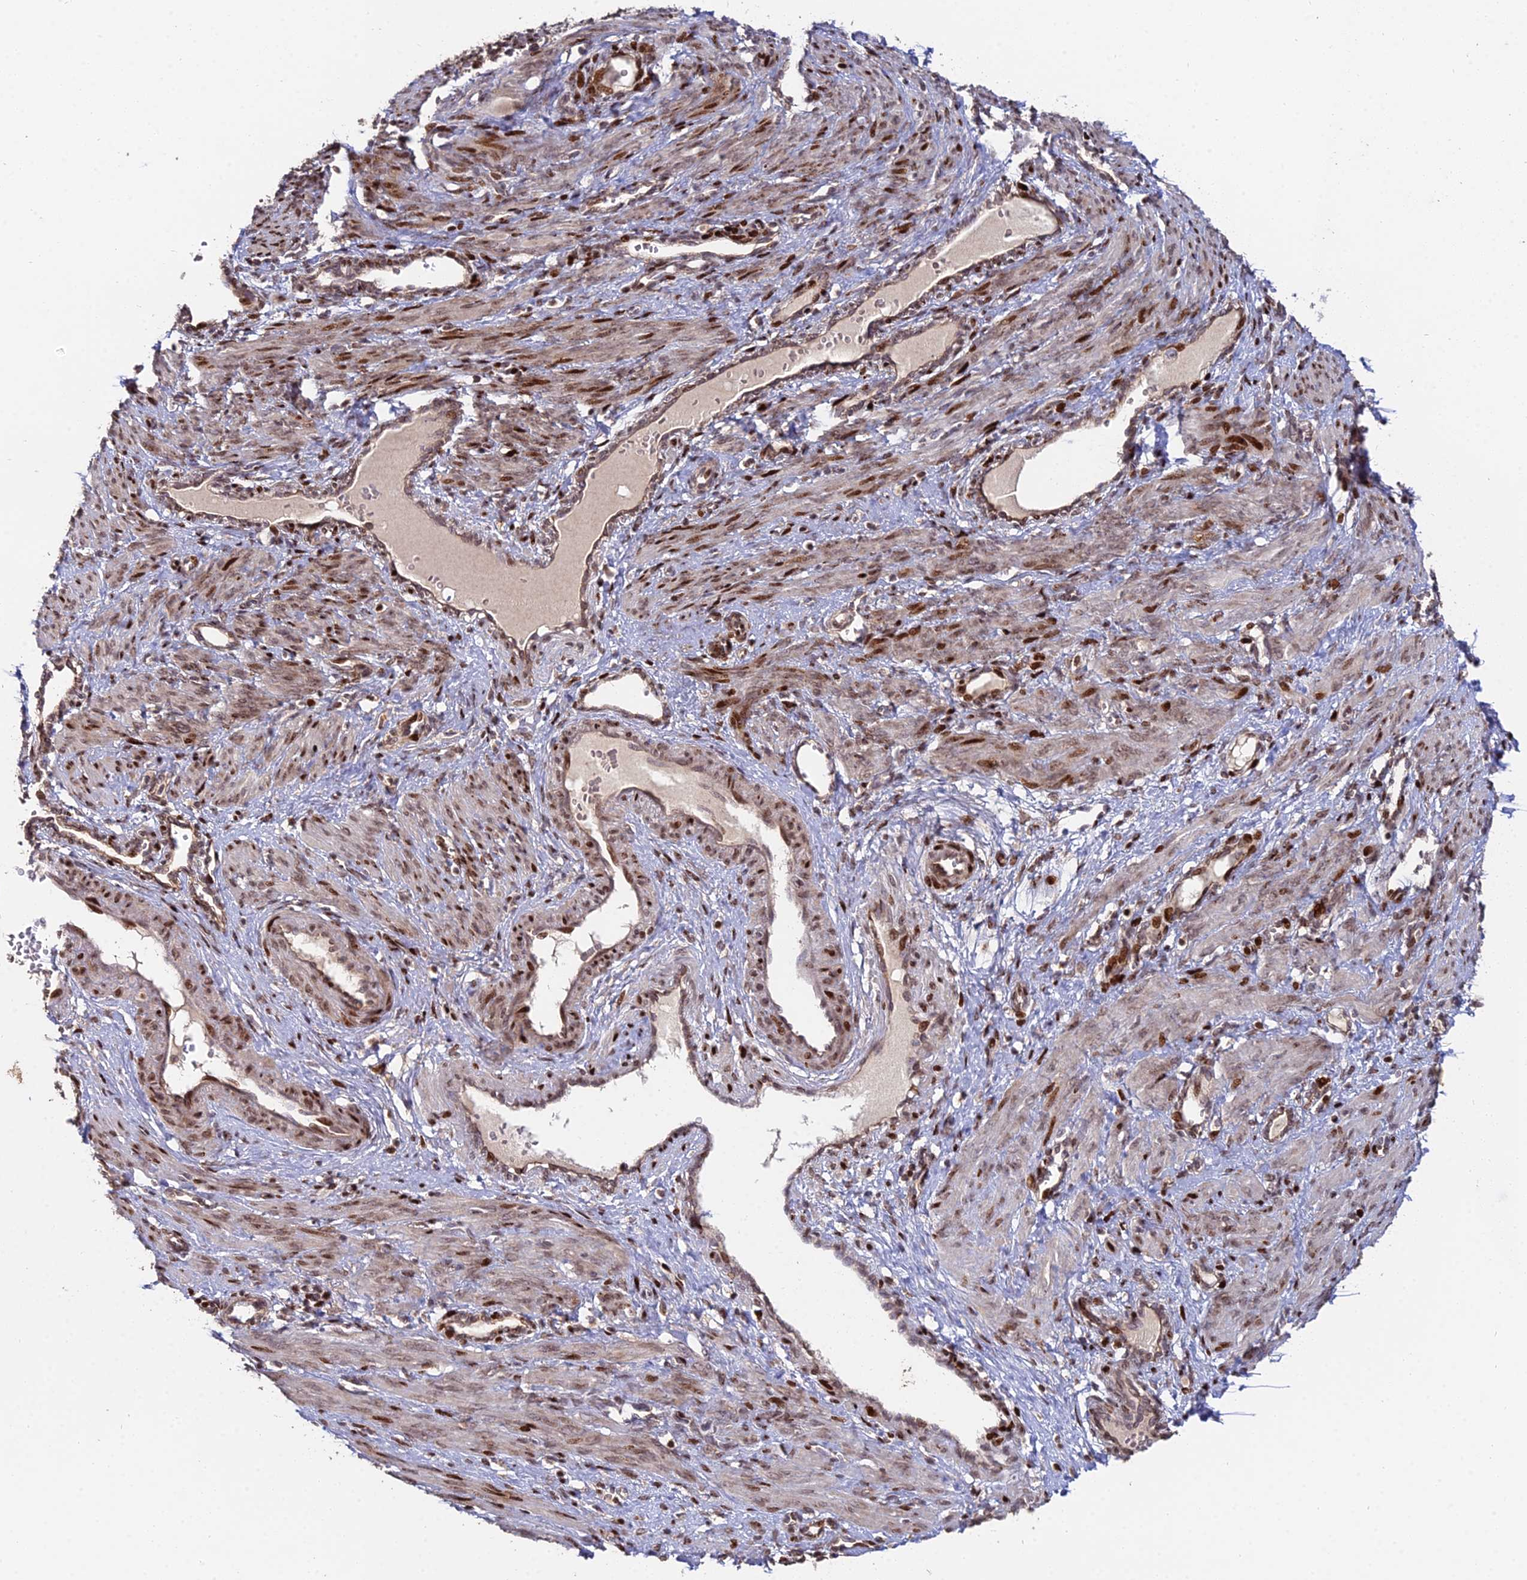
{"staining": {"intensity": "moderate", "quantity": ">75%", "location": "cytoplasmic/membranous,nuclear"}, "tissue": "smooth muscle", "cell_type": "Smooth muscle cells", "image_type": "normal", "snomed": [{"axis": "morphology", "description": "Normal tissue, NOS"}, {"axis": "topography", "description": "Endometrium"}], "caption": "Smooth muscle cells reveal medium levels of moderate cytoplasmic/membranous,nuclear positivity in about >75% of cells in unremarkable smooth muscle. Nuclei are stained in blue.", "gene": "RBMS2", "patient": {"sex": "female", "age": 33}}